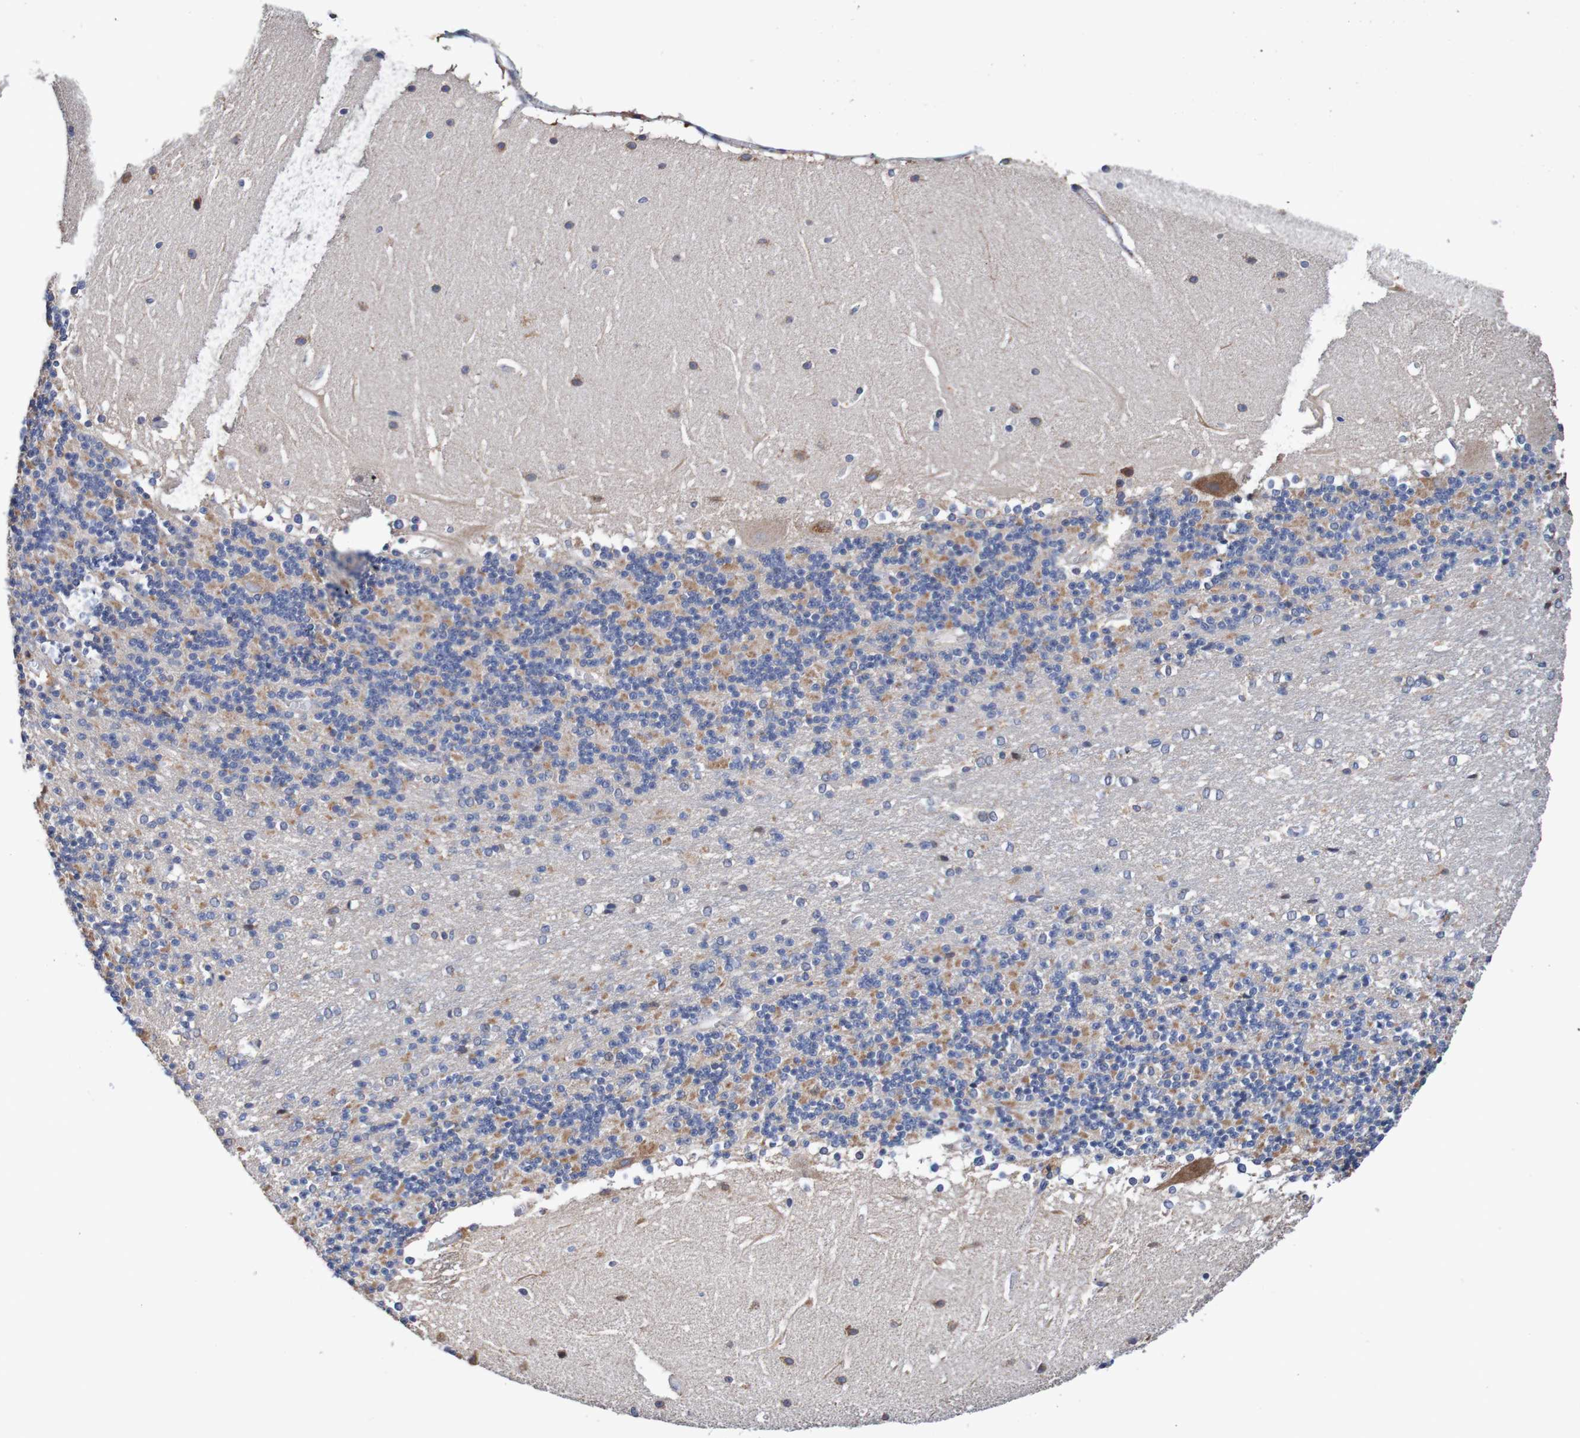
{"staining": {"intensity": "weak", "quantity": "25%-75%", "location": "cytoplasmic/membranous"}, "tissue": "cerebellum", "cell_type": "Cells in granular layer", "image_type": "normal", "snomed": [{"axis": "morphology", "description": "Normal tissue, NOS"}, {"axis": "topography", "description": "Cerebellum"}], "caption": "Benign cerebellum displays weak cytoplasmic/membranous positivity in about 25%-75% of cells in granular layer, visualized by immunohistochemistry.", "gene": "FIBP", "patient": {"sex": "female", "age": 19}}